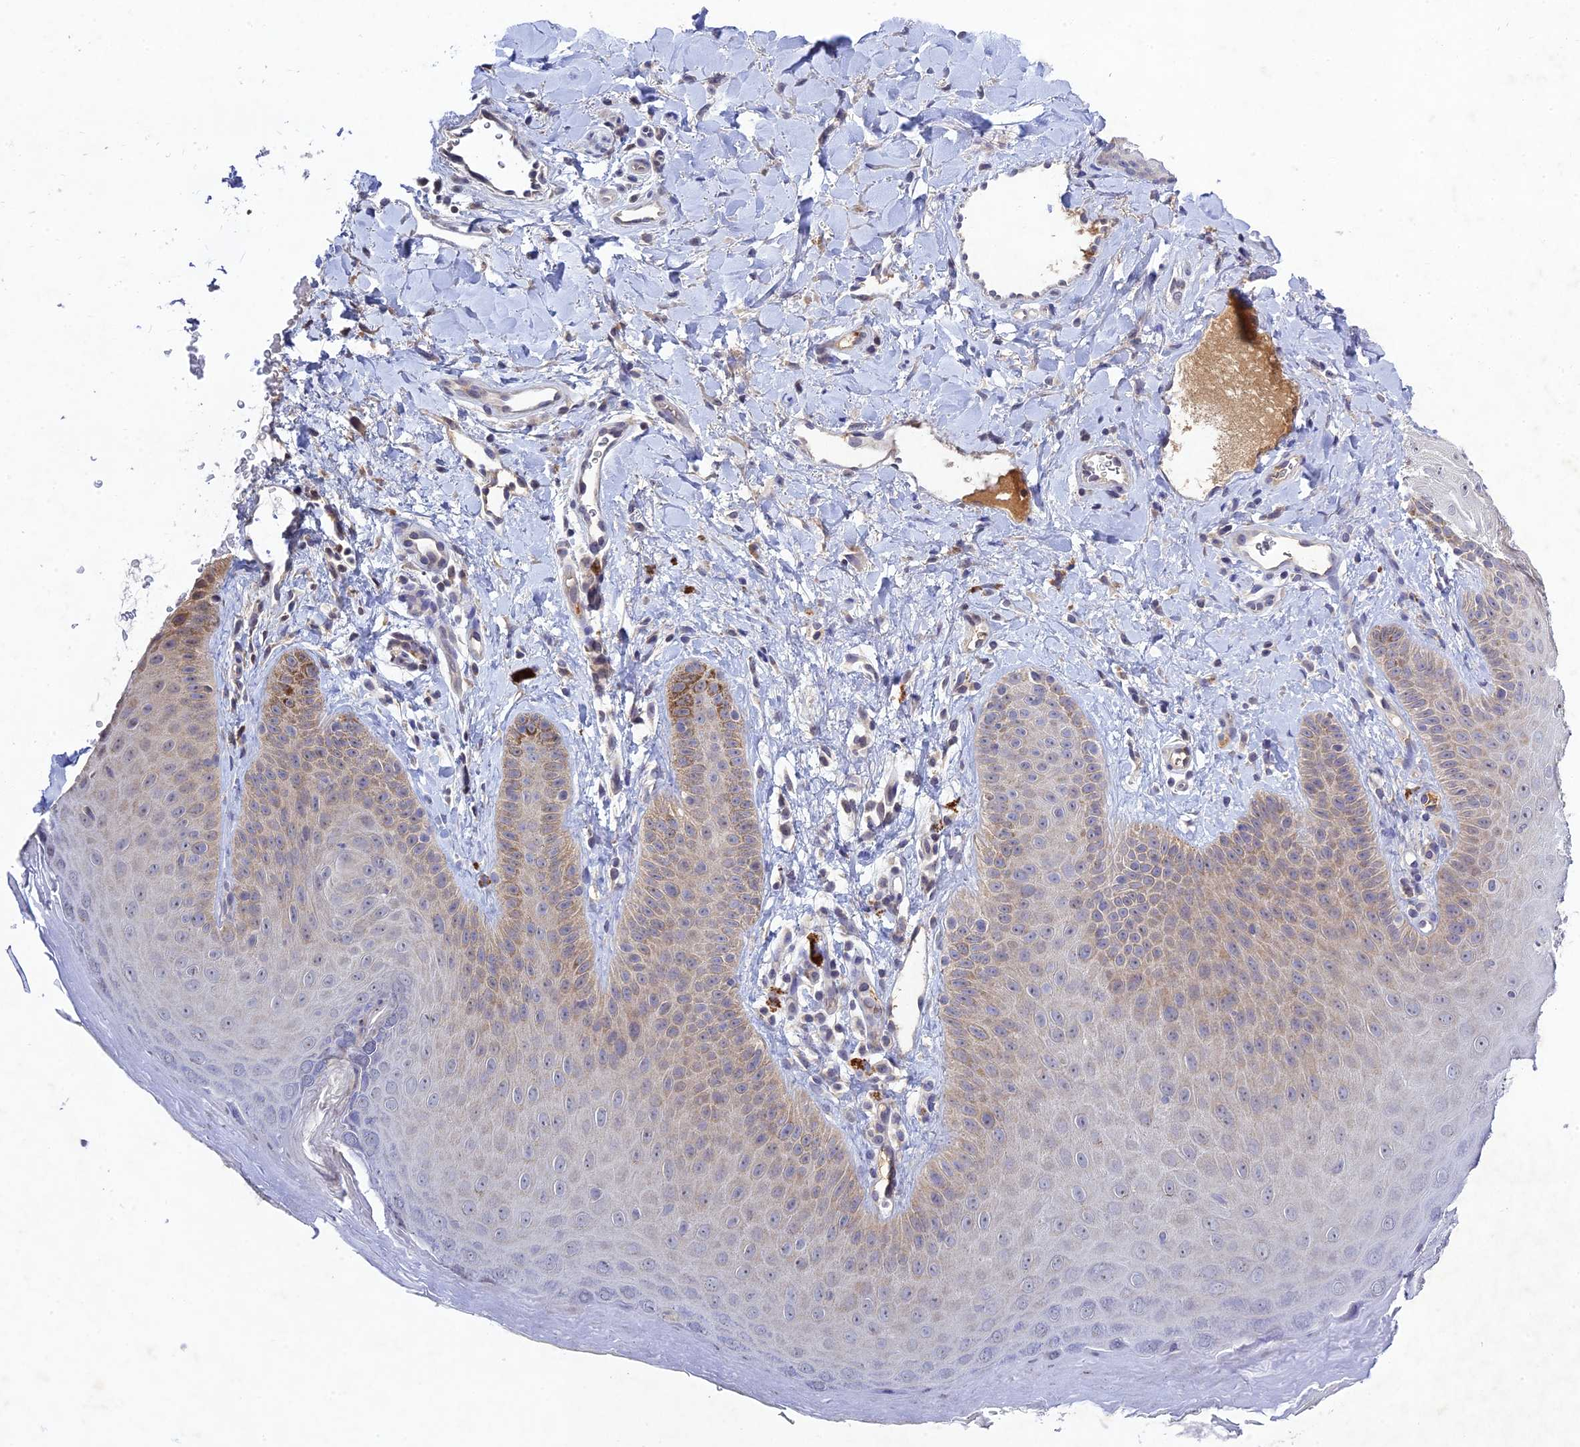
{"staining": {"intensity": "weak", "quantity": "25%-75%", "location": "cytoplasmic/membranous"}, "tissue": "skin", "cell_type": "Epidermal cells", "image_type": "normal", "snomed": [{"axis": "morphology", "description": "Normal tissue, NOS"}, {"axis": "morphology", "description": "Neoplasm, malignant, NOS"}, {"axis": "topography", "description": "Anal"}], "caption": "Immunohistochemistry (IHC) photomicrograph of benign skin: skin stained using IHC displays low levels of weak protein expression localized specifically in the cytoplasmic/membranous of epidermal cells, appearing as a cytoplasmic/membranous brown color.", "gene": "CHST5", "patient": {"sex": "male", "age": 47}}